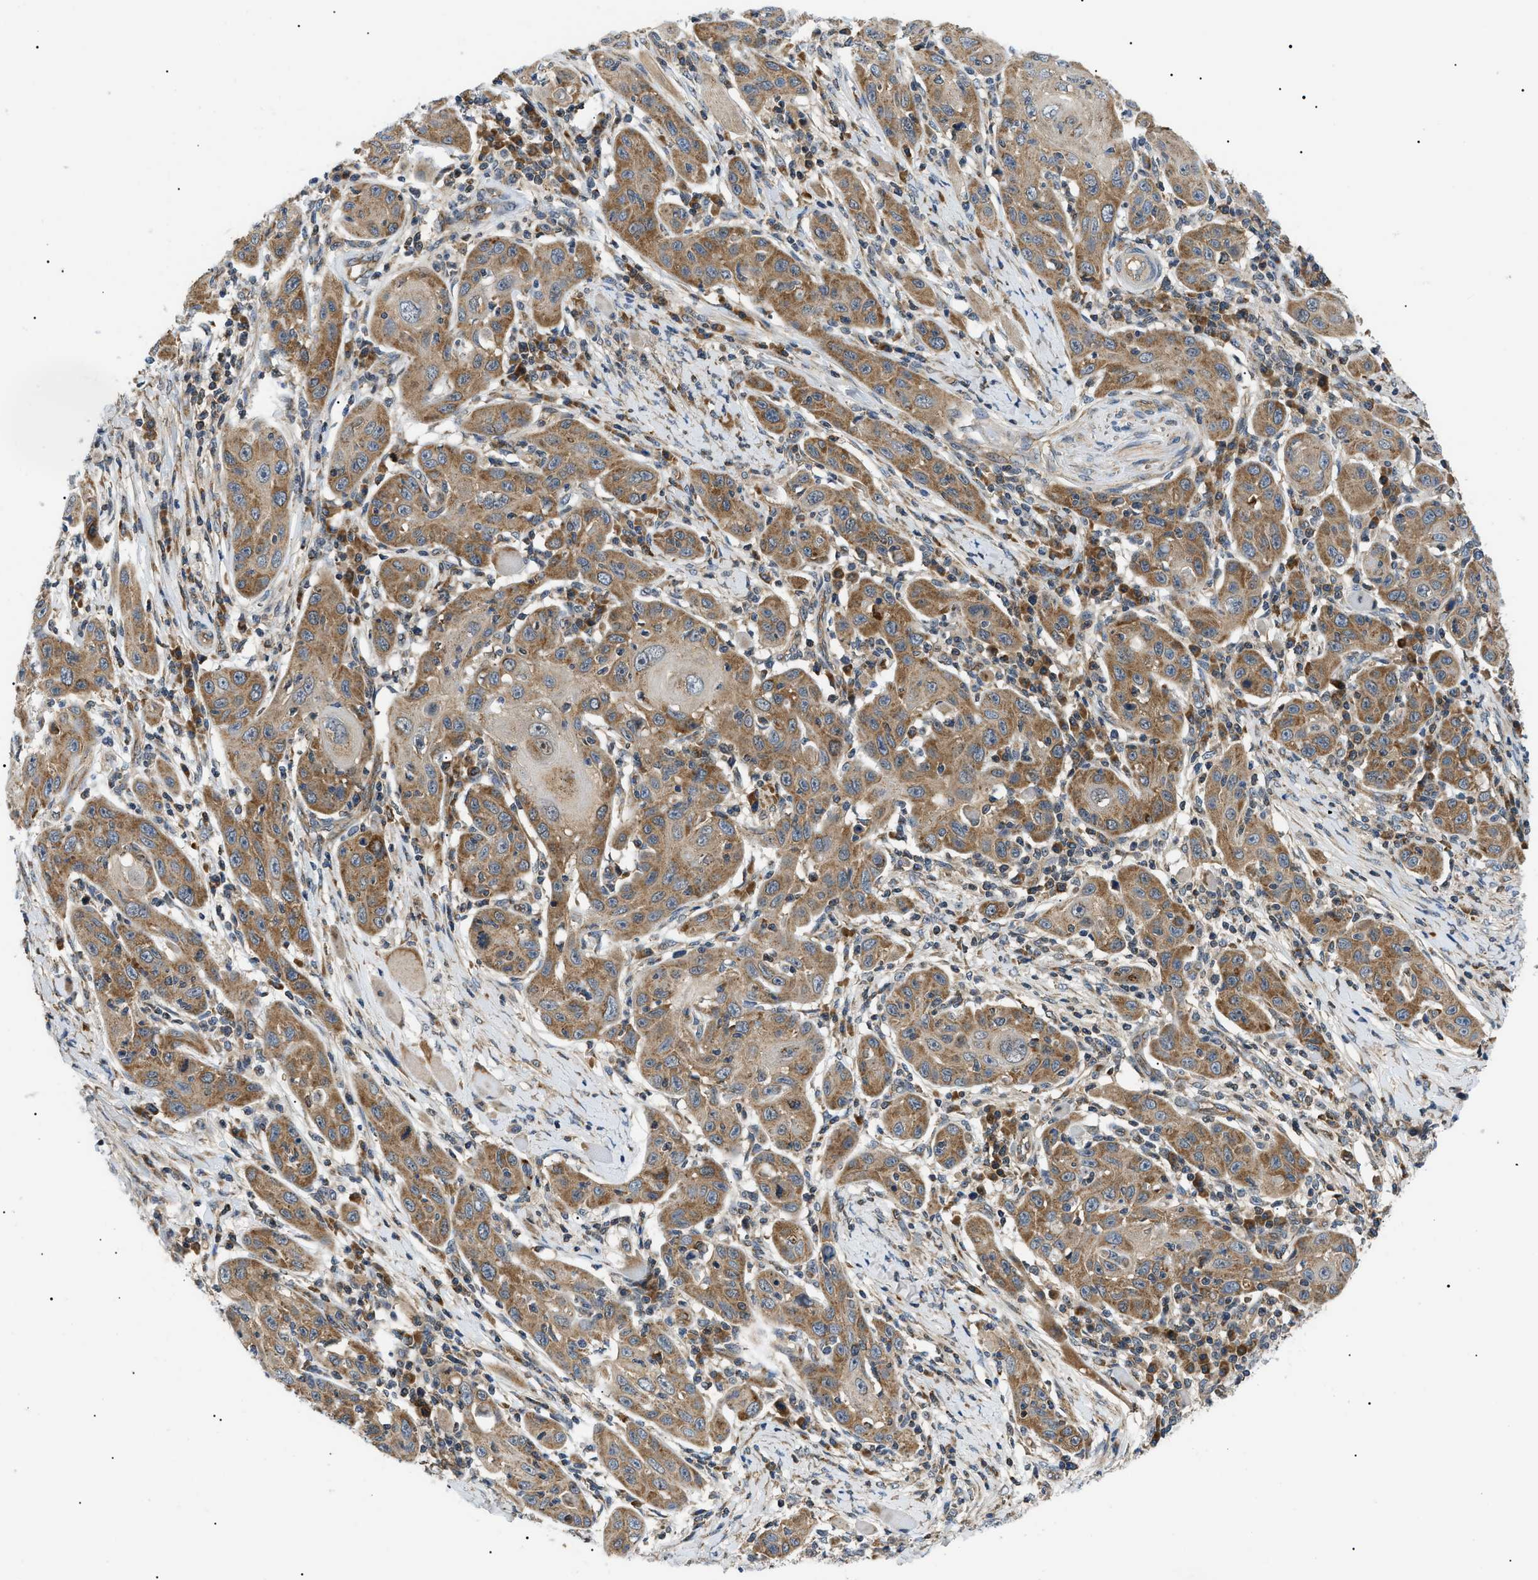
{"staining": {"intensity": "moderate", "quantity": ">75%", "location": "cytoplasmic/membranous"}, "tissue": "skin cancer", "cell_type": "Tumor cells", "image_type": "cancer", "snomed": [{"axis": "morphology", "description": "Squamous cell carcinoma, NOS"}, {"axis": "topography", "description": "Skin"}], "caption": "Immunohistochemical staining of human squamous cell carcinoma (skin) displays medium levels of moderate cytoplasmic/membranous staining in about >75% of tumor cells.", "gene": "SRPK1", "patient": {"sex": "female", "age": 88}}